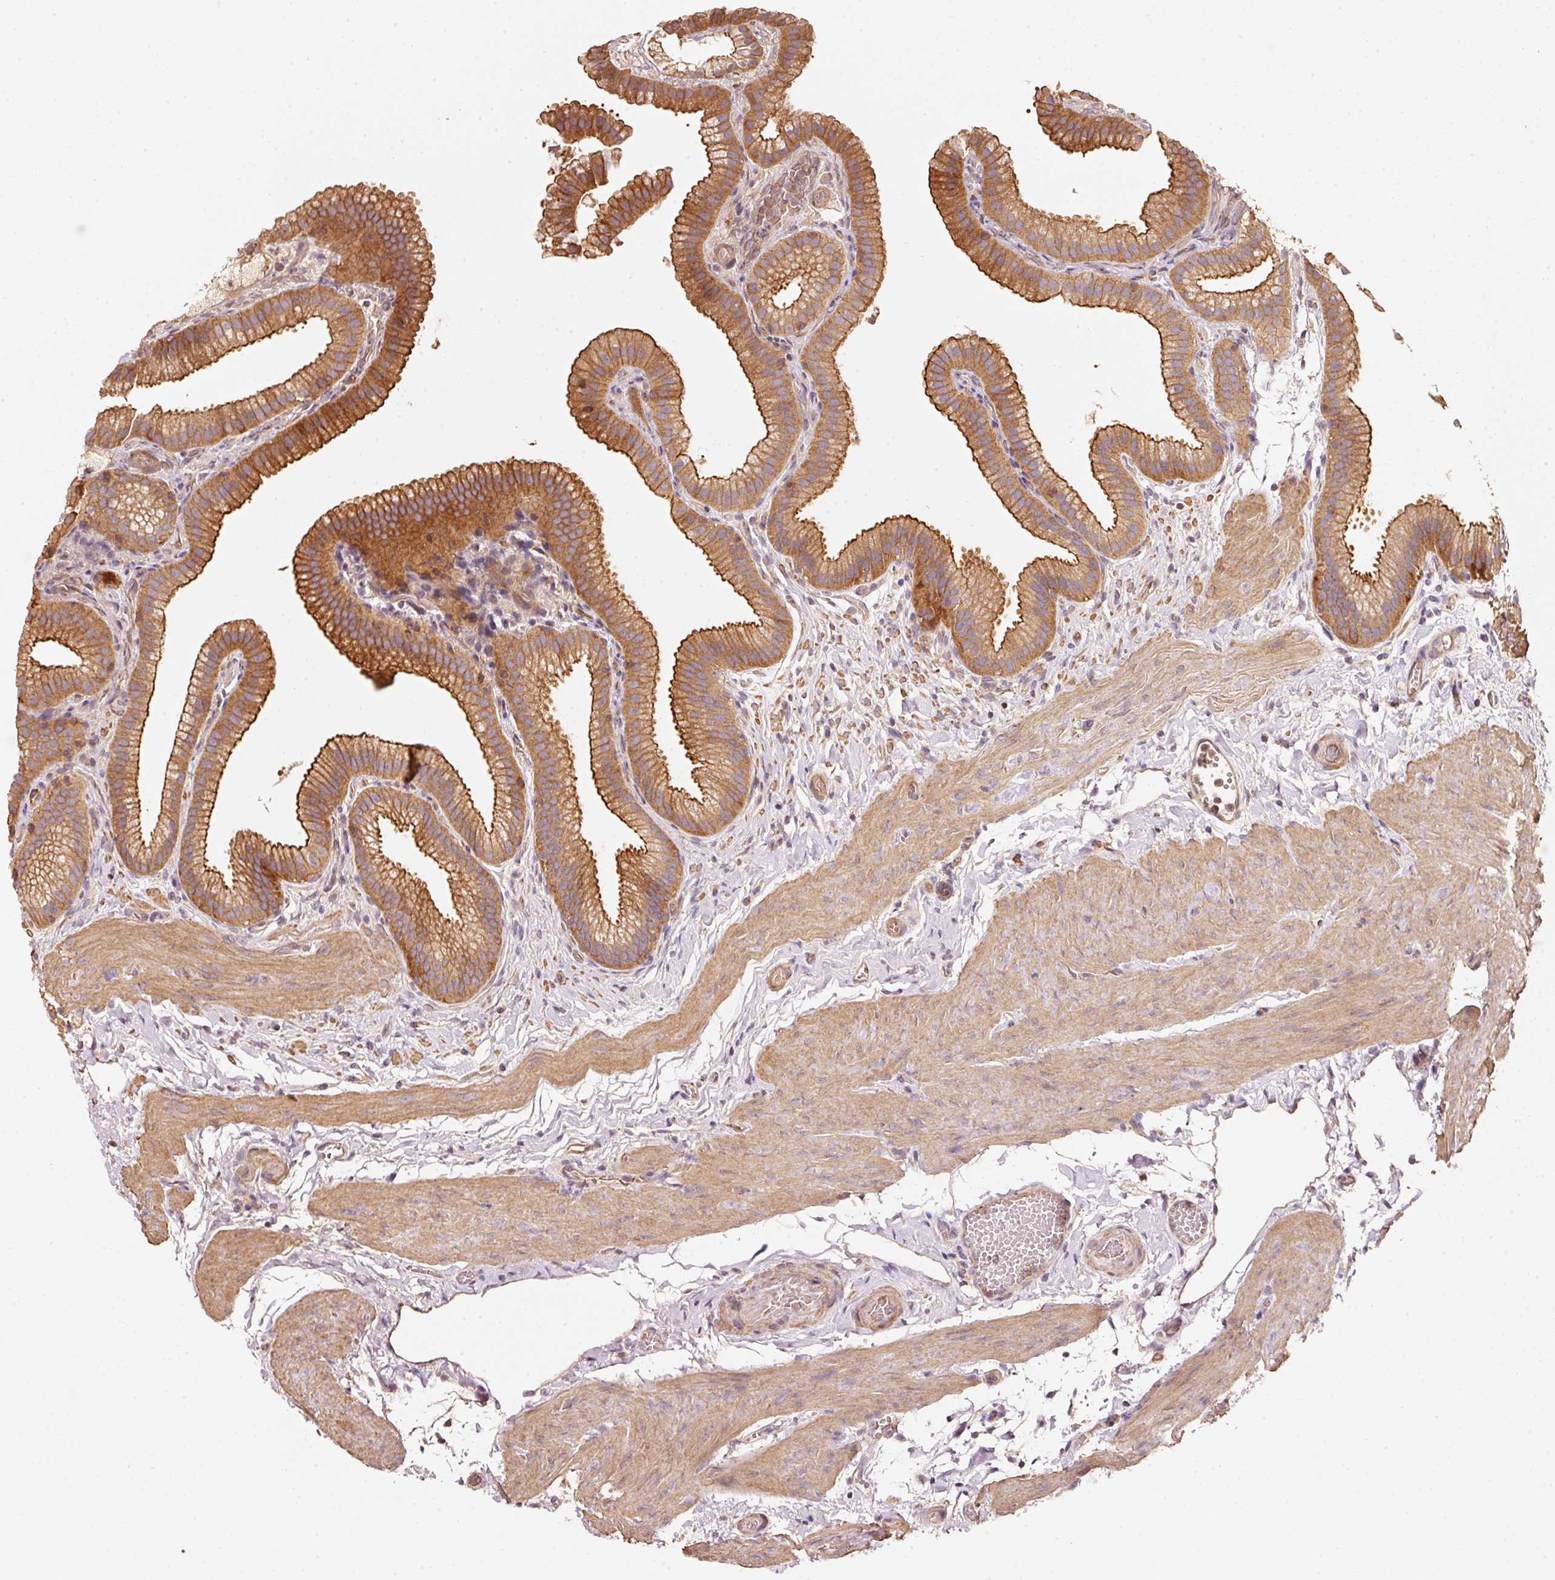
{"staining": {"intensity": "strong", "quantity": ">75%", "location": "cytoplasmic/membranous"}, "tissue": "gallbladder", "cell_type": "Glandular cells", "image_type": "normal", "snomed": [{"axis": "morphology", "description": "Normal tissue, NOS"}, {"axis": "topography", "description": "Gallbladder"}], "caption": "Immunohistochemistry of normal gallbladder displays high levels of strong cytoplasmic/membranous staining in about >75% of glandular cells. (Brightfield microscopy of DAB IHC at high magnification).", "gene": "CEP95", "patient": {"sex": "female", "age": 63}}